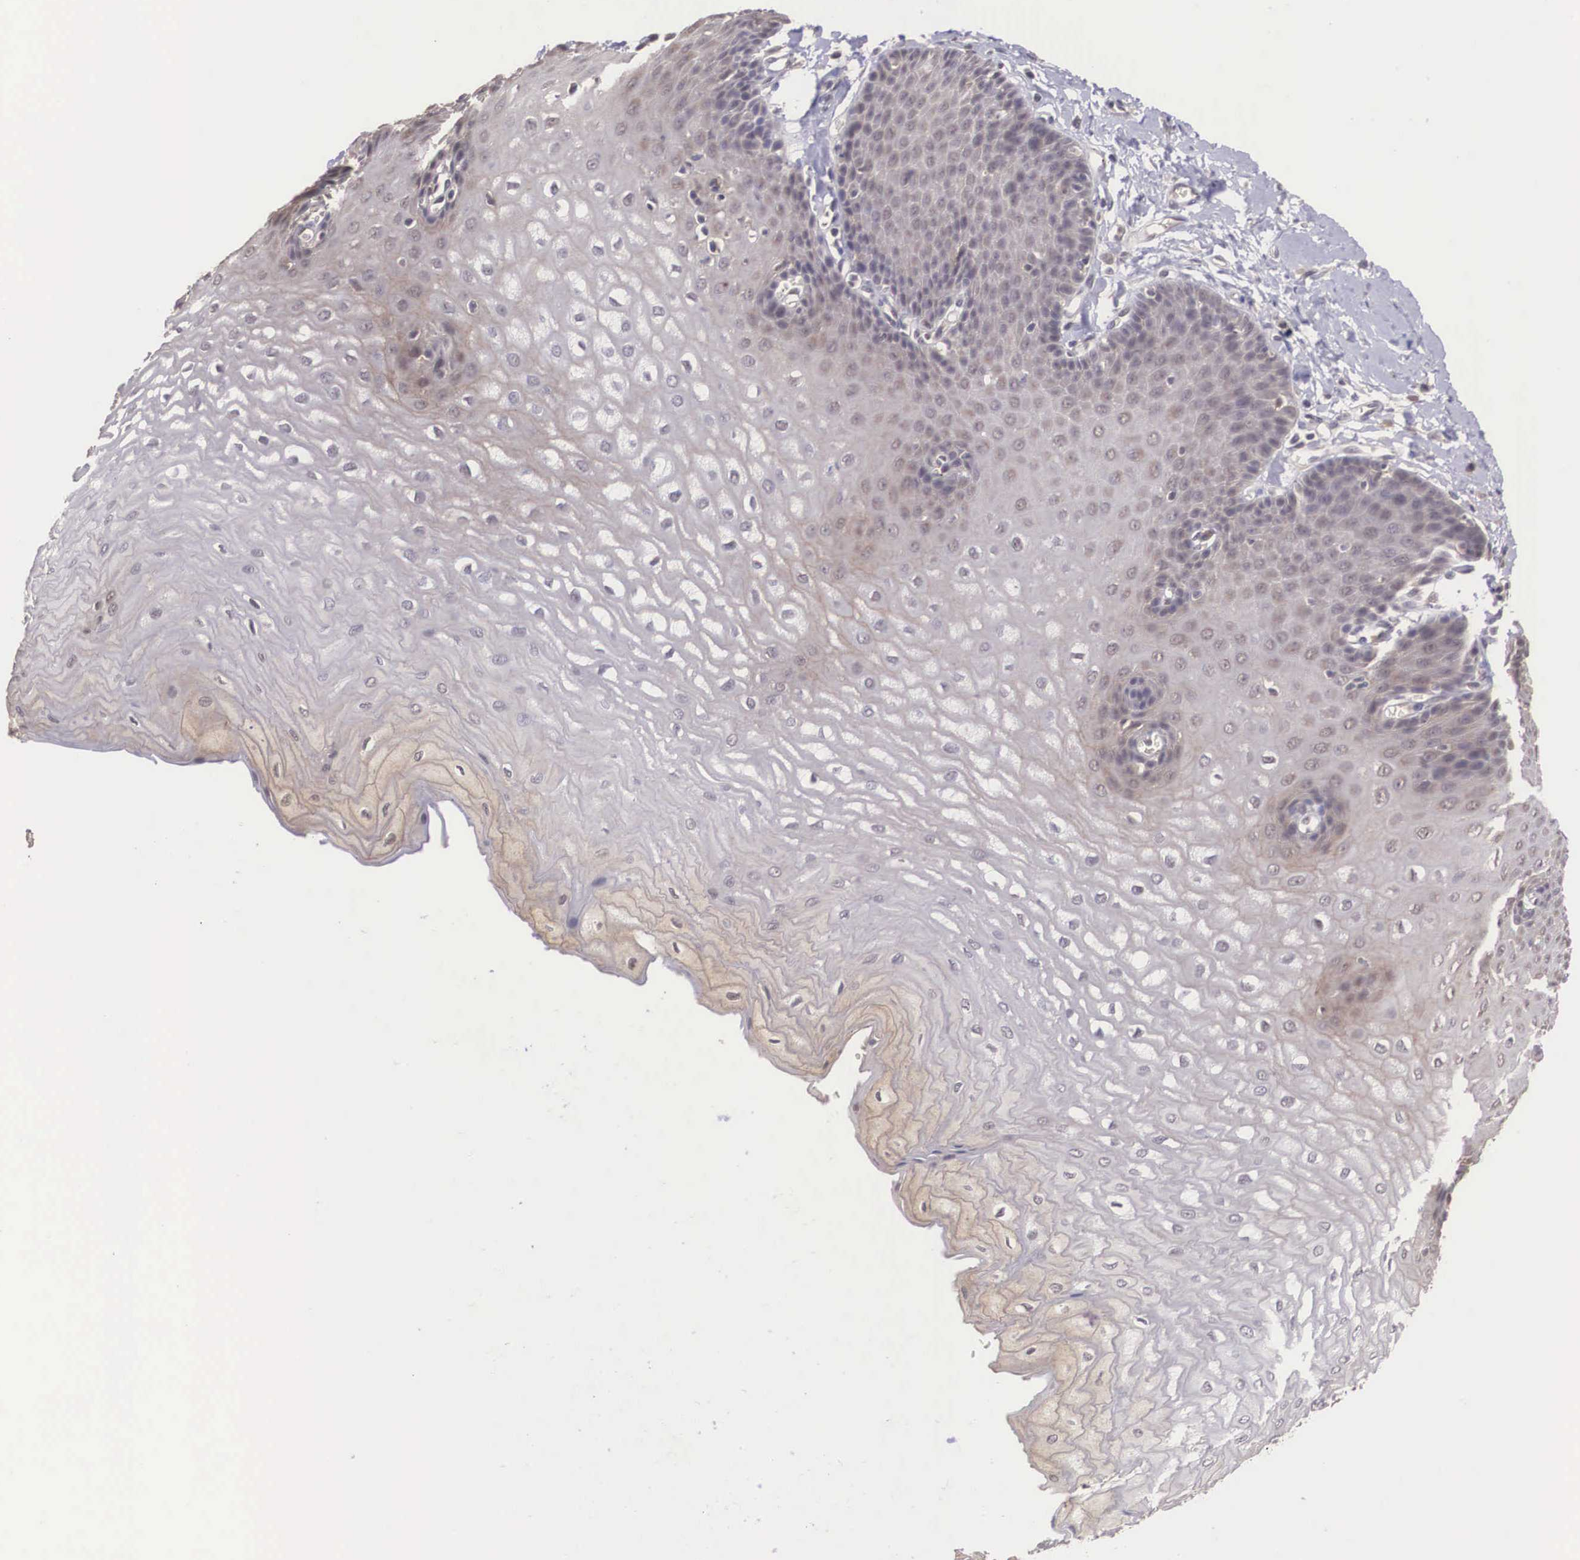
{"staining": {"intensity": "weak", "quantity": "25%-75%", "location": "cytoplasmic/membranous"}, "tissue": "esophagus", "cell_type": "Squamous epithelial cells", "image_type": "normal", "snomed": [{"axis": "morphology", "description": "Normal tissue, NOS"}, {"axis": "topography", "description": "Esophagus"}], "caption": "Immunohistochemistry (IHC) photomicrograph of benign esophagus: human esophagus stained using immunohistochemistry reveals low levels of weak protein expression localized specifically in the cytoplasmic/membranous of squamous epithelial cells, appearing as a cytoplasmic/membranous brown color.", "gene": "VASH1", "patient": {"sex": "male", "age": 70}}